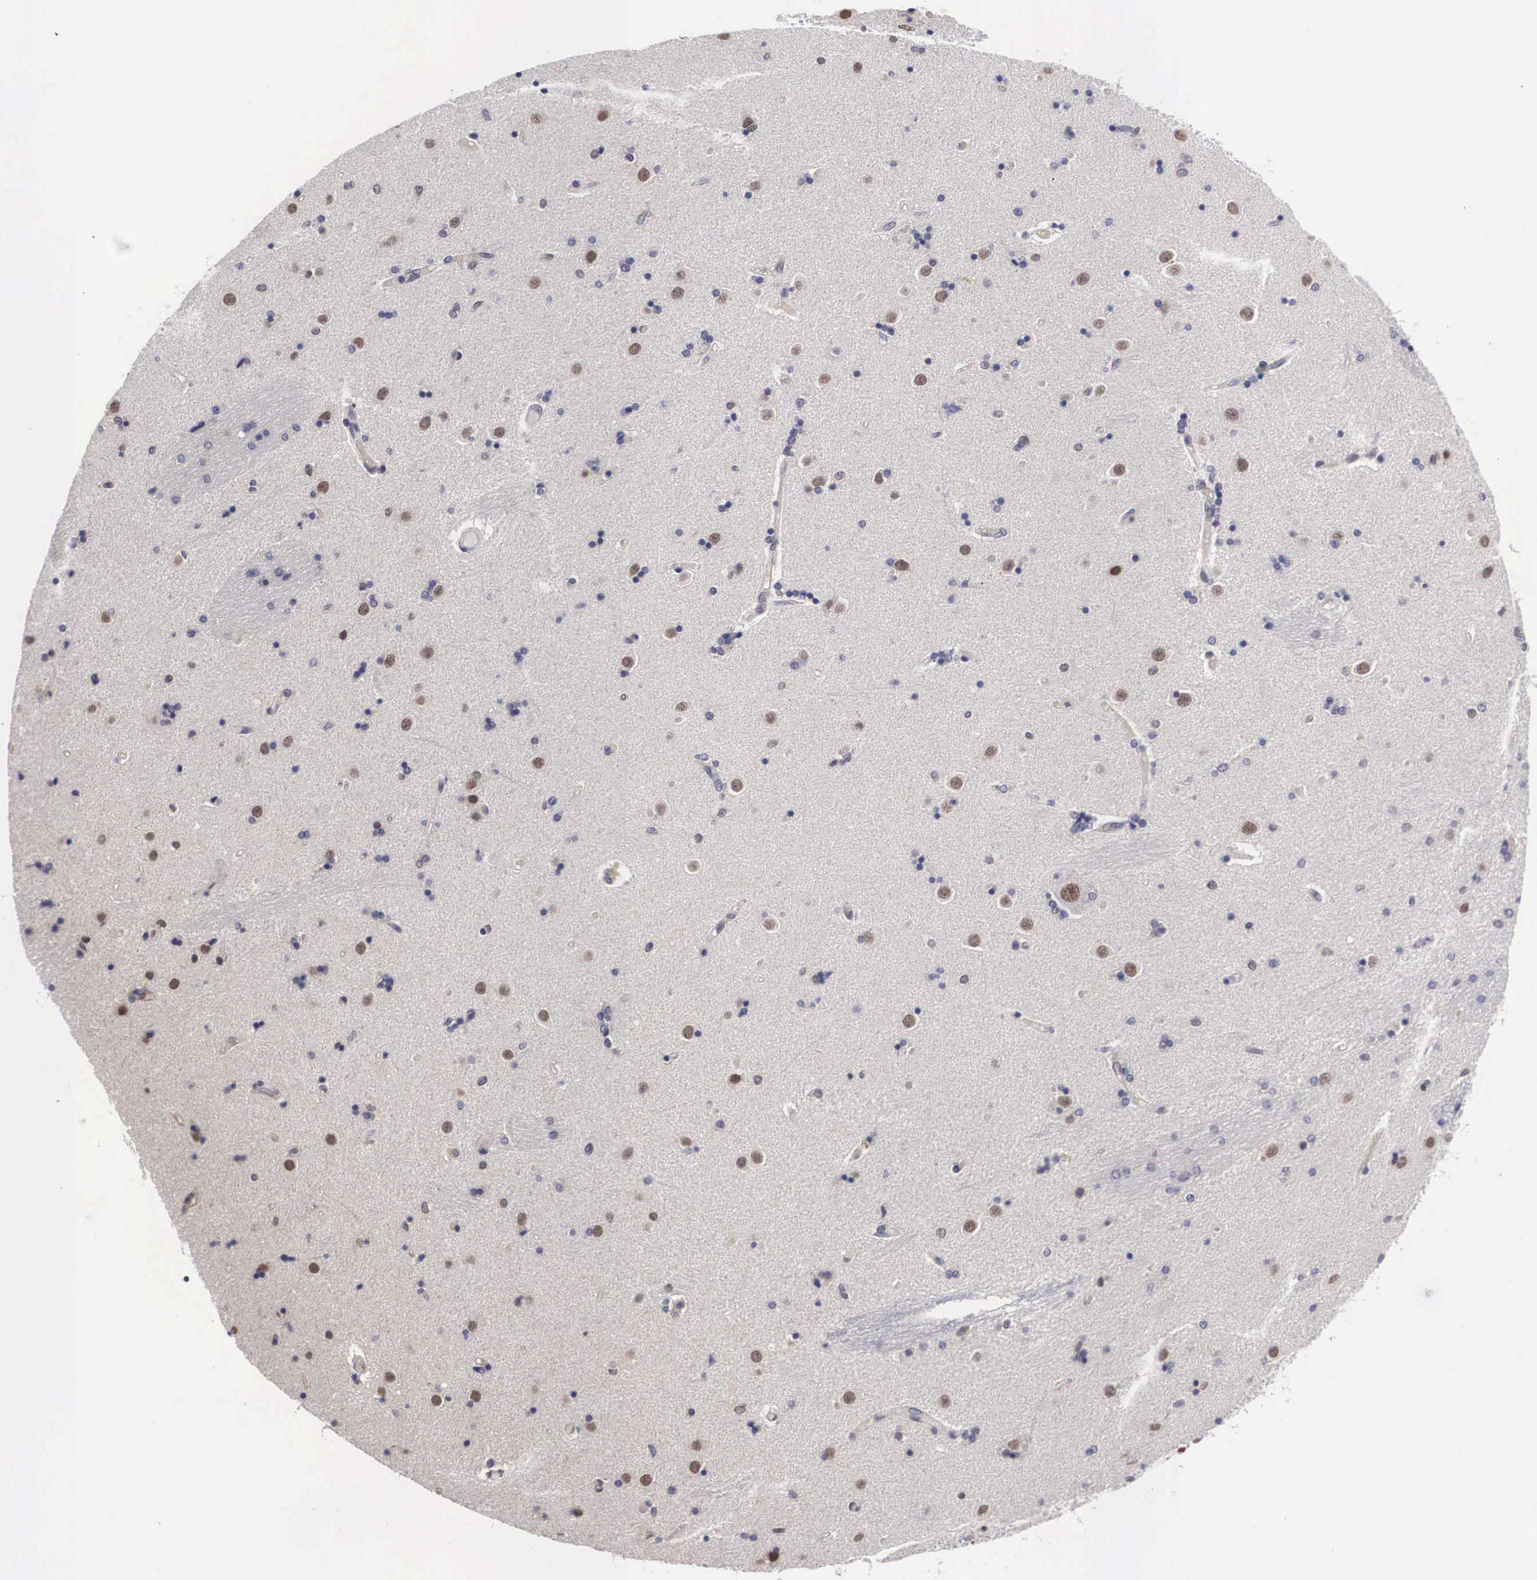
{"staining": {"intensity": "weak", "quantity": "<25%", "location": "nuclear"}, "tissue": "caudate", "cell_type": "Glial cells", "image_type": "normal", "snomed": [{"axis": "morphology", "description": "Normal tissue, NOS"}, {"axis": "topography", "description": "Lateral ventricle wall"}], "caption": "IHC image of benign caudate: caudate stained with DAB exhibits no significant protein positivity in glial cells.", "gene": "OTX2", "patient": {"sex": "female", "age": 54}}